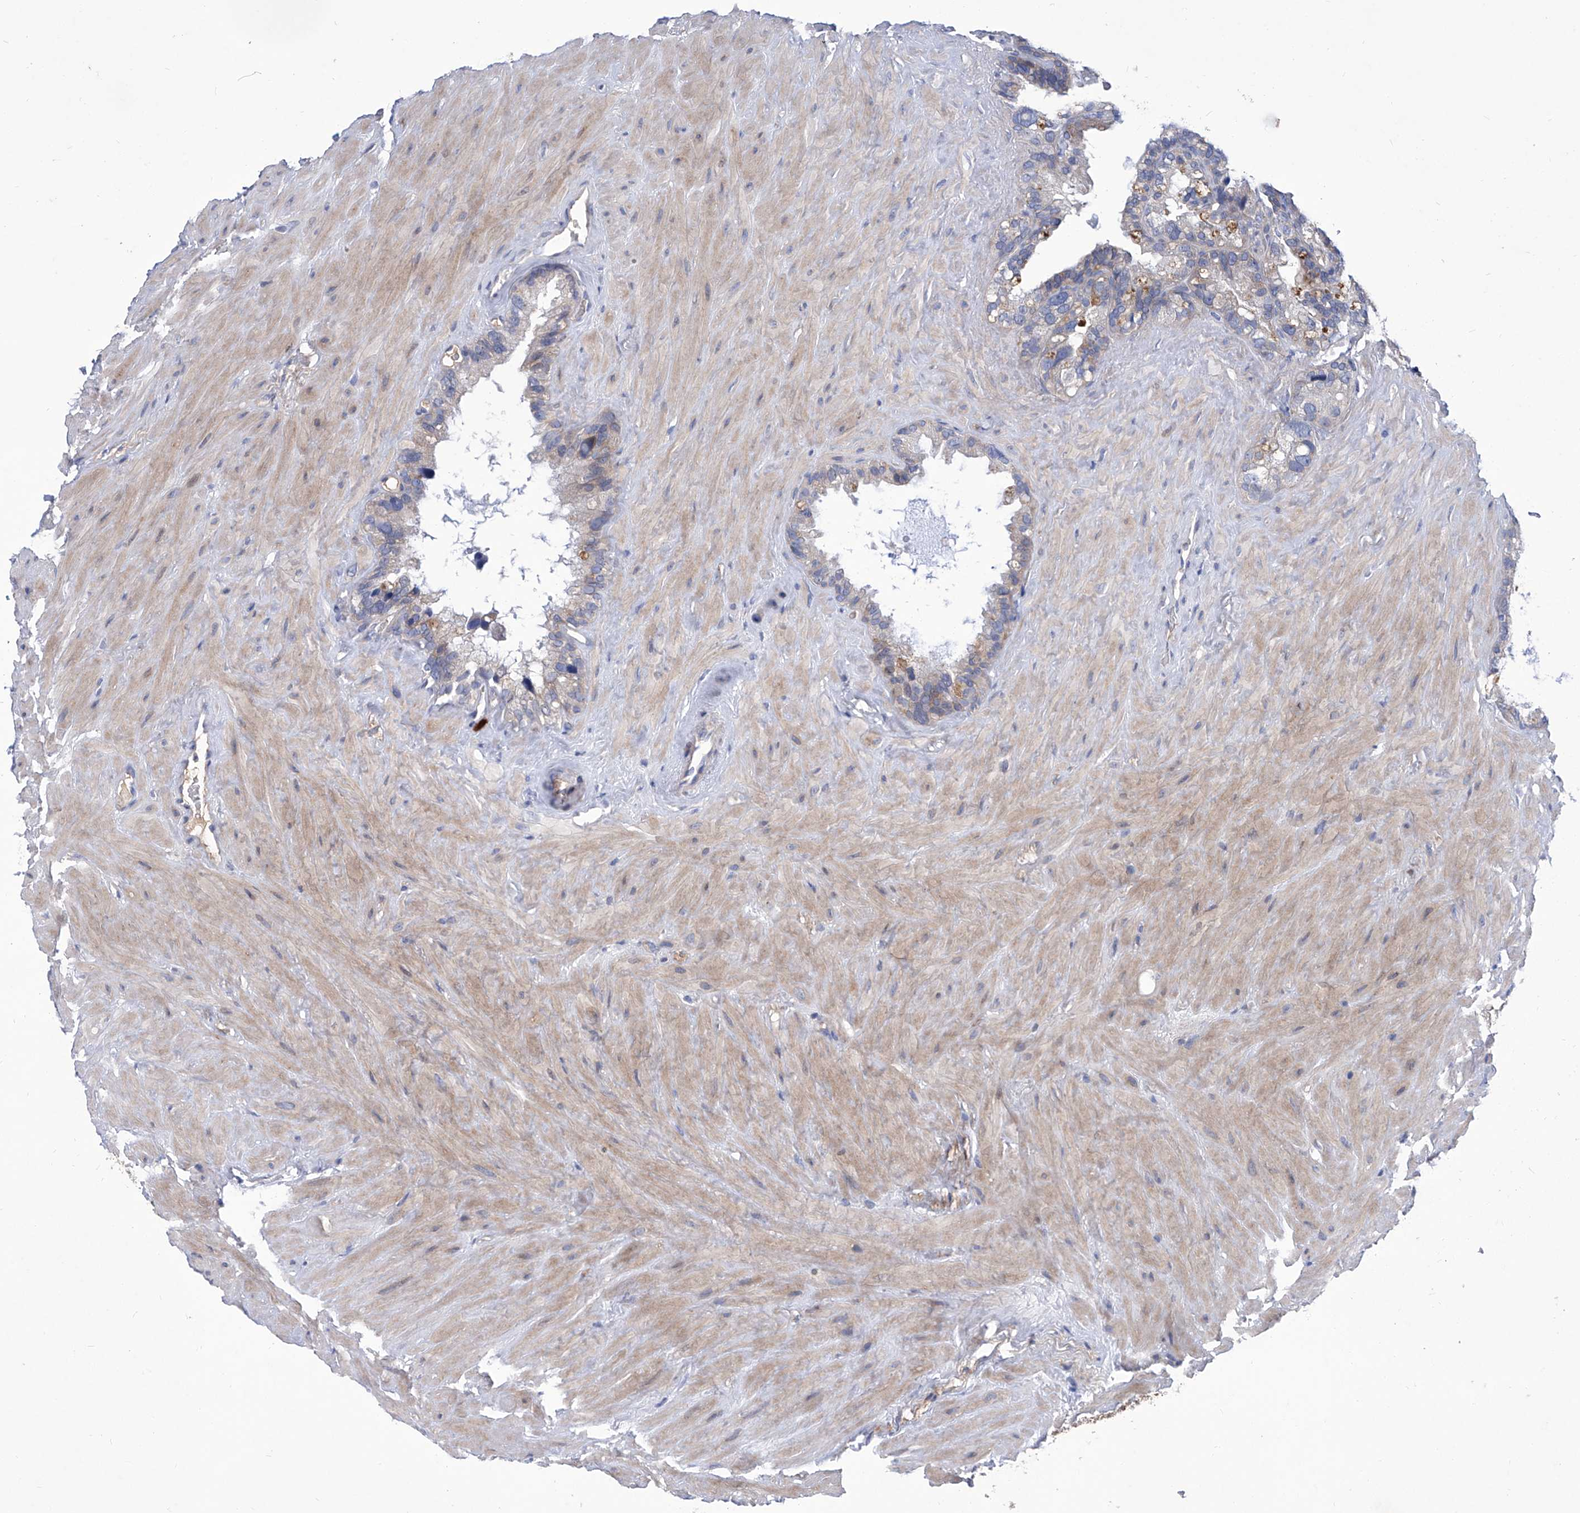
{"staining": {"intensity": "negative", "quantity": "none", "location": "none"}, "tissue": "seminal vesicle", "cell_type": "Glandular cells", "image_type": "normal", "snomed": [{"axis": "morphology", "description": "Normal tissue, NOS"}, {"axis": "topography", "description": "Prostate"}, {"axis": "topography", "description": "Seminal veicle"}], "caption": "Immunohistochemistry histopathology image of normal seminal vesicle: human seminal vesicle stained with DAB (3,3'-diaminobenzidine) displays no significant protein positivity in glandular cells.", "gene": "SRBD1", "patient": {"sex": "male", "age": 68}}